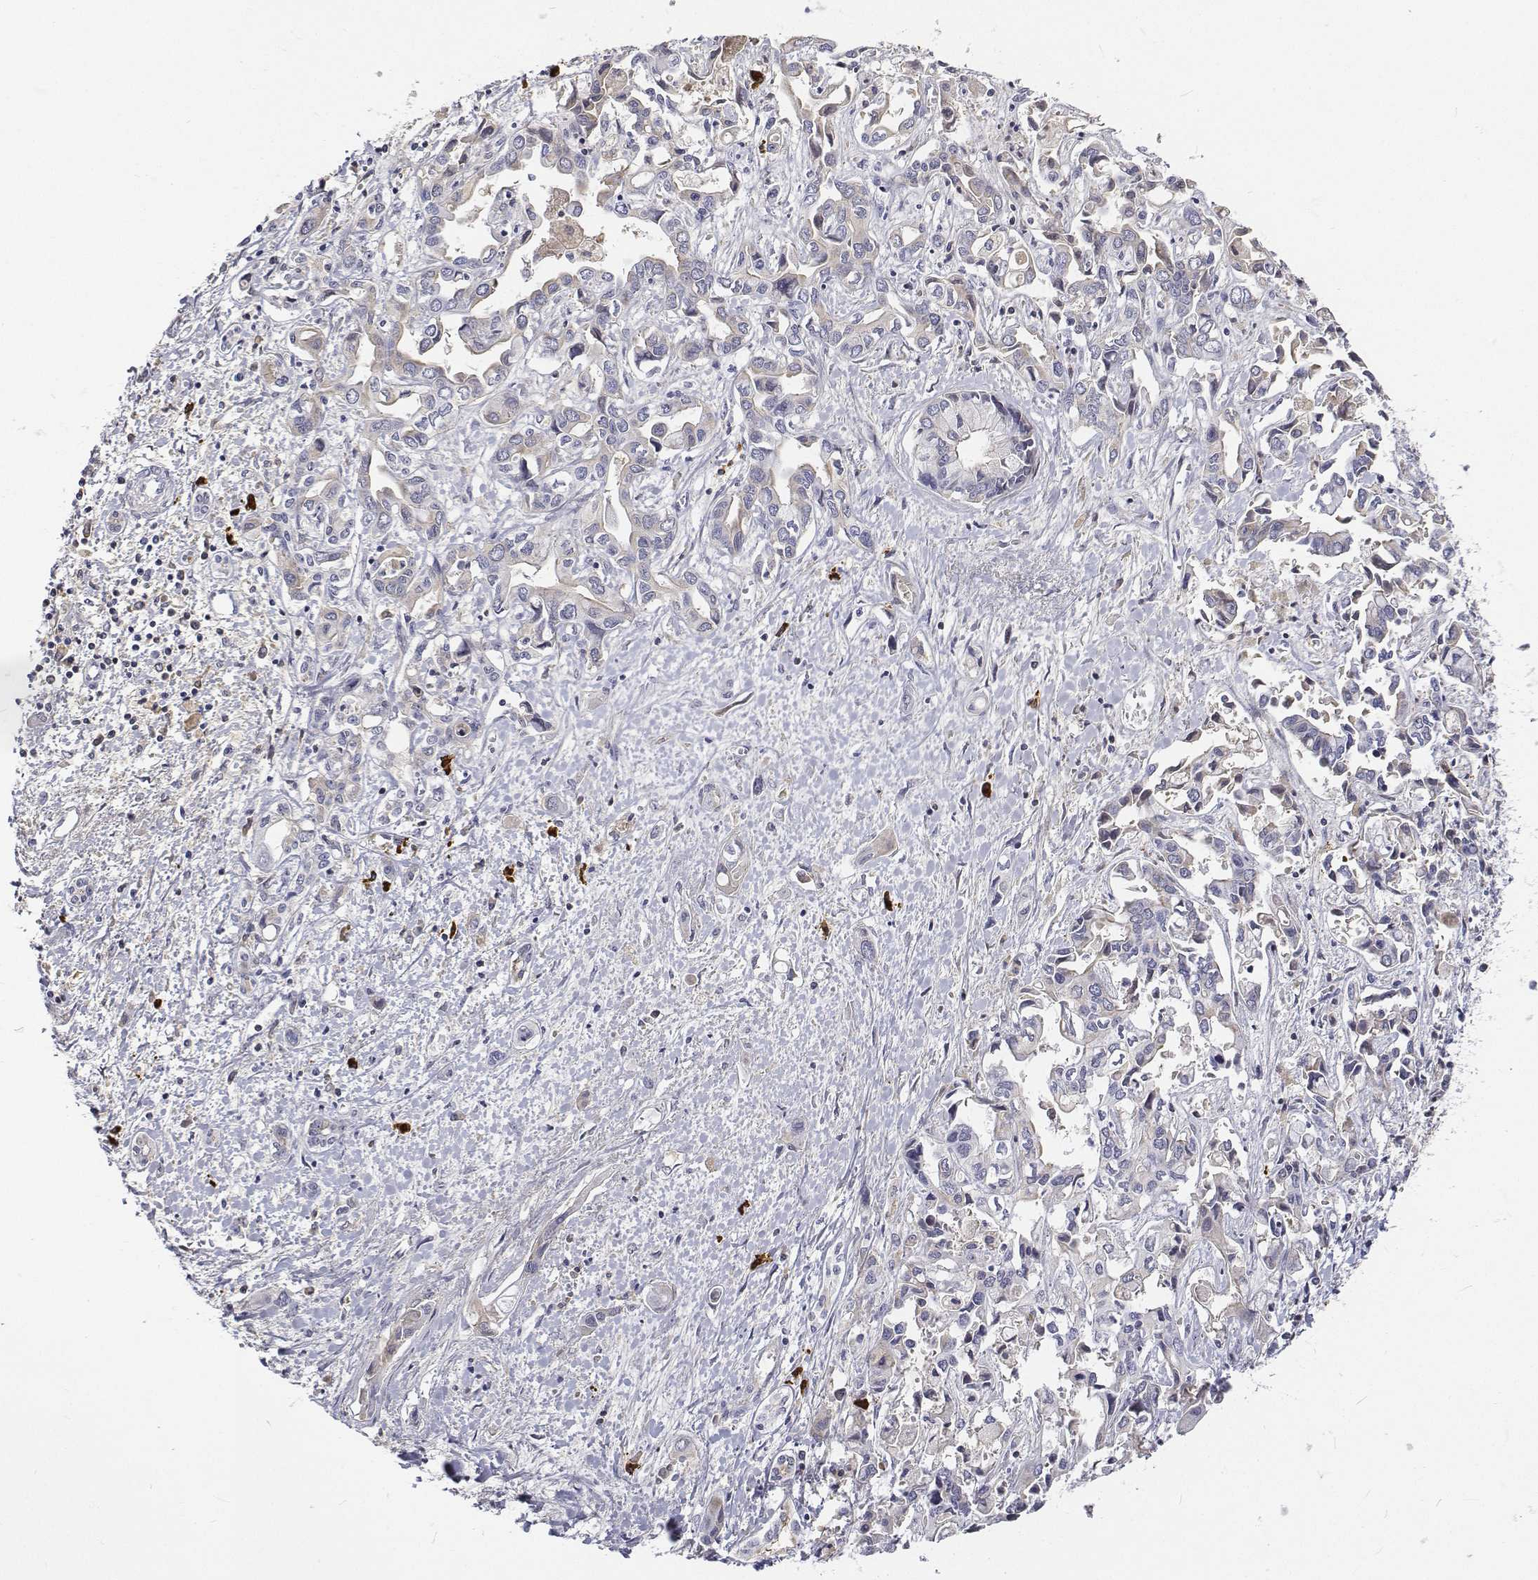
{"staining": {"intensity": "negative", "quantity": "none", "location": "none"}, "tissue": "liver cancer", "cell_type": "Tumor cells", "image_type": "cancer", "snomed": [{"axis": "morphology", "description": "Cholangiocarcinoma"}, {"axis": "topography", "description": "Liver"}], "caption": "Immunohistochemistry (IHC) photomicrograph of human liver cancer stained for a protein (brown), which demonstrates no expression in tumor cells. The staining was performed using DAB (3,3'-diaminobenzidine) to visualize the protein expression in brown, while the nuclei were stained in blue with hematoxylin (Magnification: 20x).", "gene": "ATRX", "patient": {"sex": "female", "age": 64}}